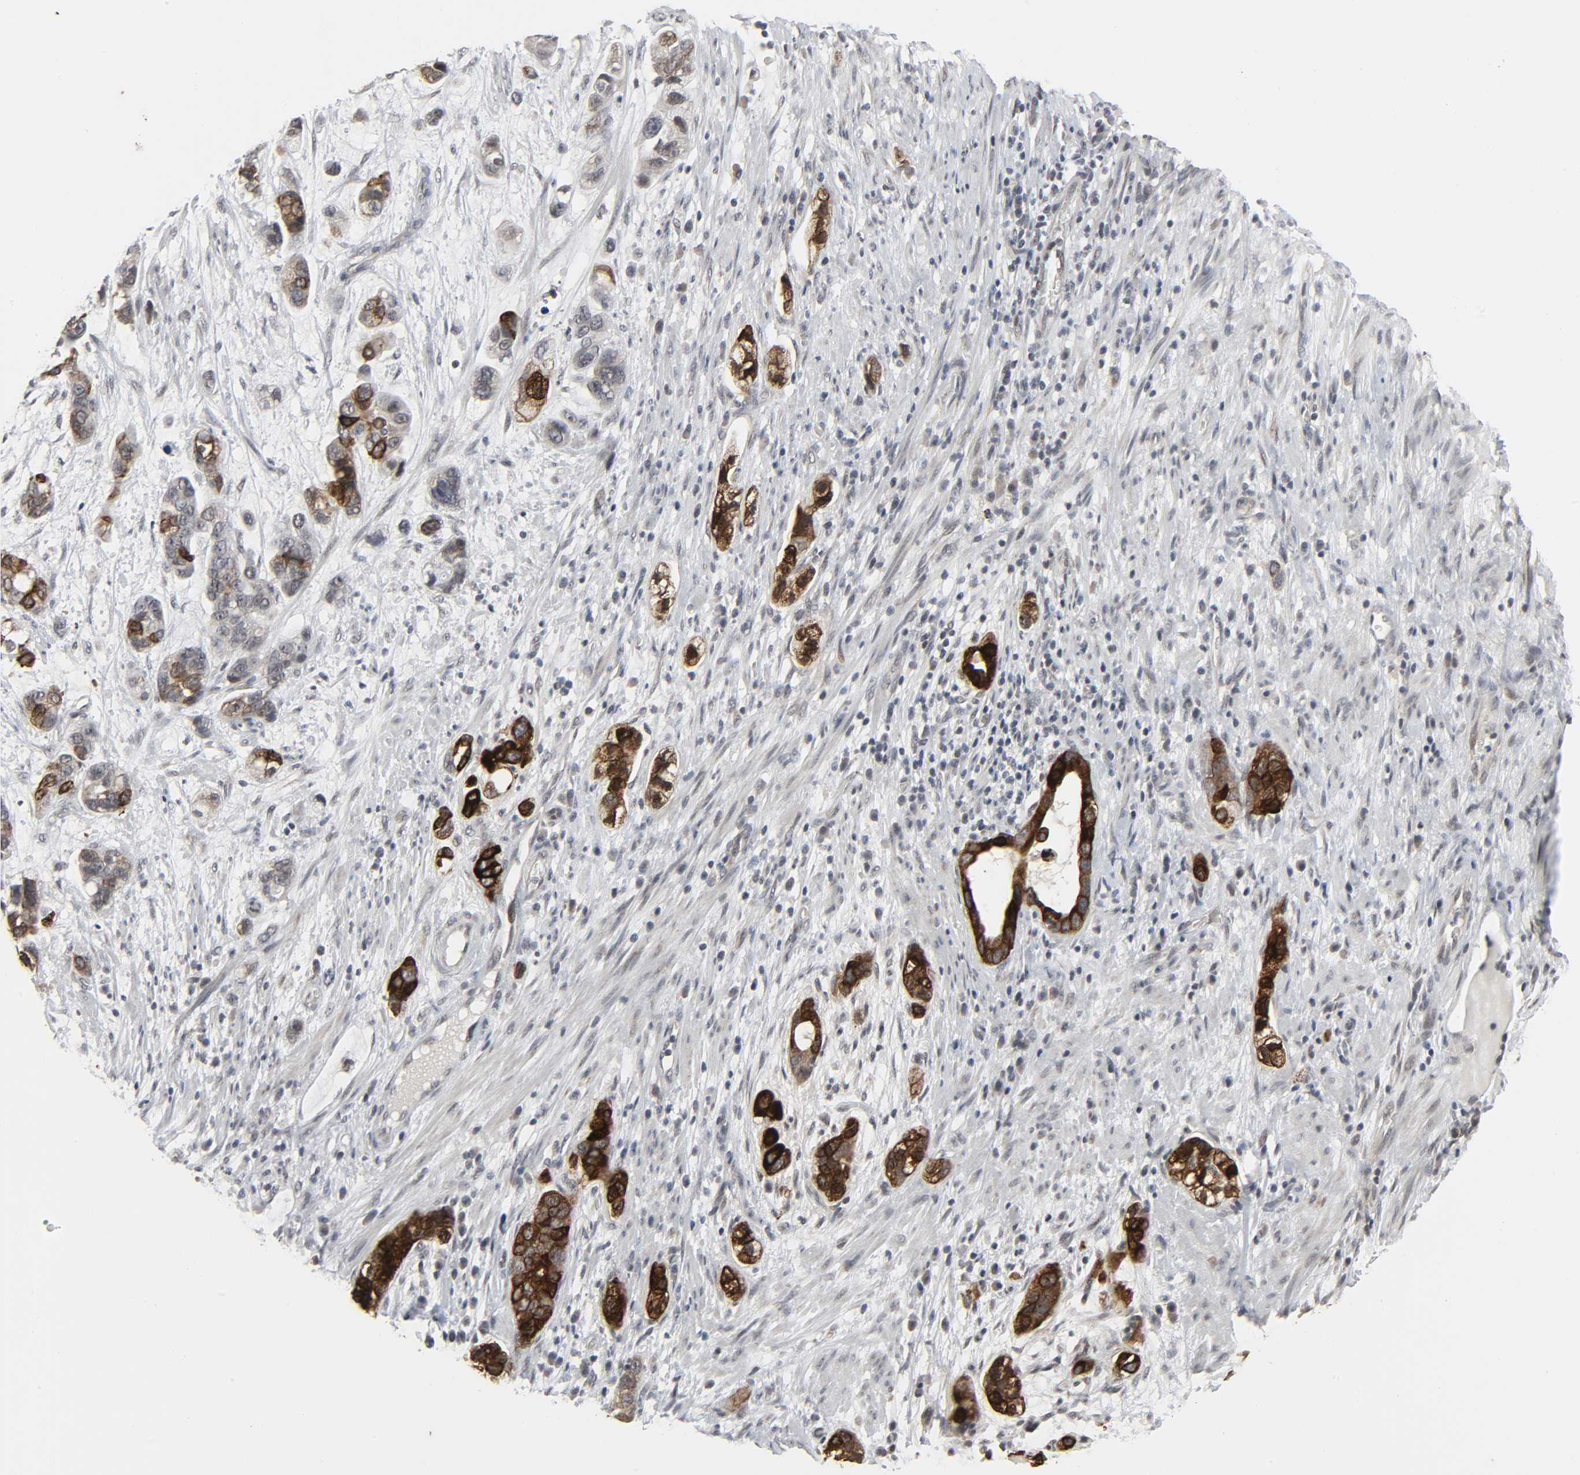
{"staining": {"intensity": "strong", "quantity": ">75%", "location": "cytoplasmic/membranous"}, "tissue": "stomach cancer", "cell_type": "Tumor cells", "image_type": "cancer", "snomed": [{"axis": "morphology", "description": "Adenocarcinoma, NOS"}, {"axis": "topography", "description": "Stomach, lower"}], "caption": "Immunohistochemistry (IHC) photomicrograph of neoplastic tissue: stomach cancer (adenocarcinoma) stained using immunohistochemistry (IHC) reveals high levels of strong protein expression localized specifically in the cytoplasmic/membranous of tumor cells, appearing as a cytoplasmic/membranous brown color.", "gene": "MUC1", "patient": {"sex": "female", "age": 93}}